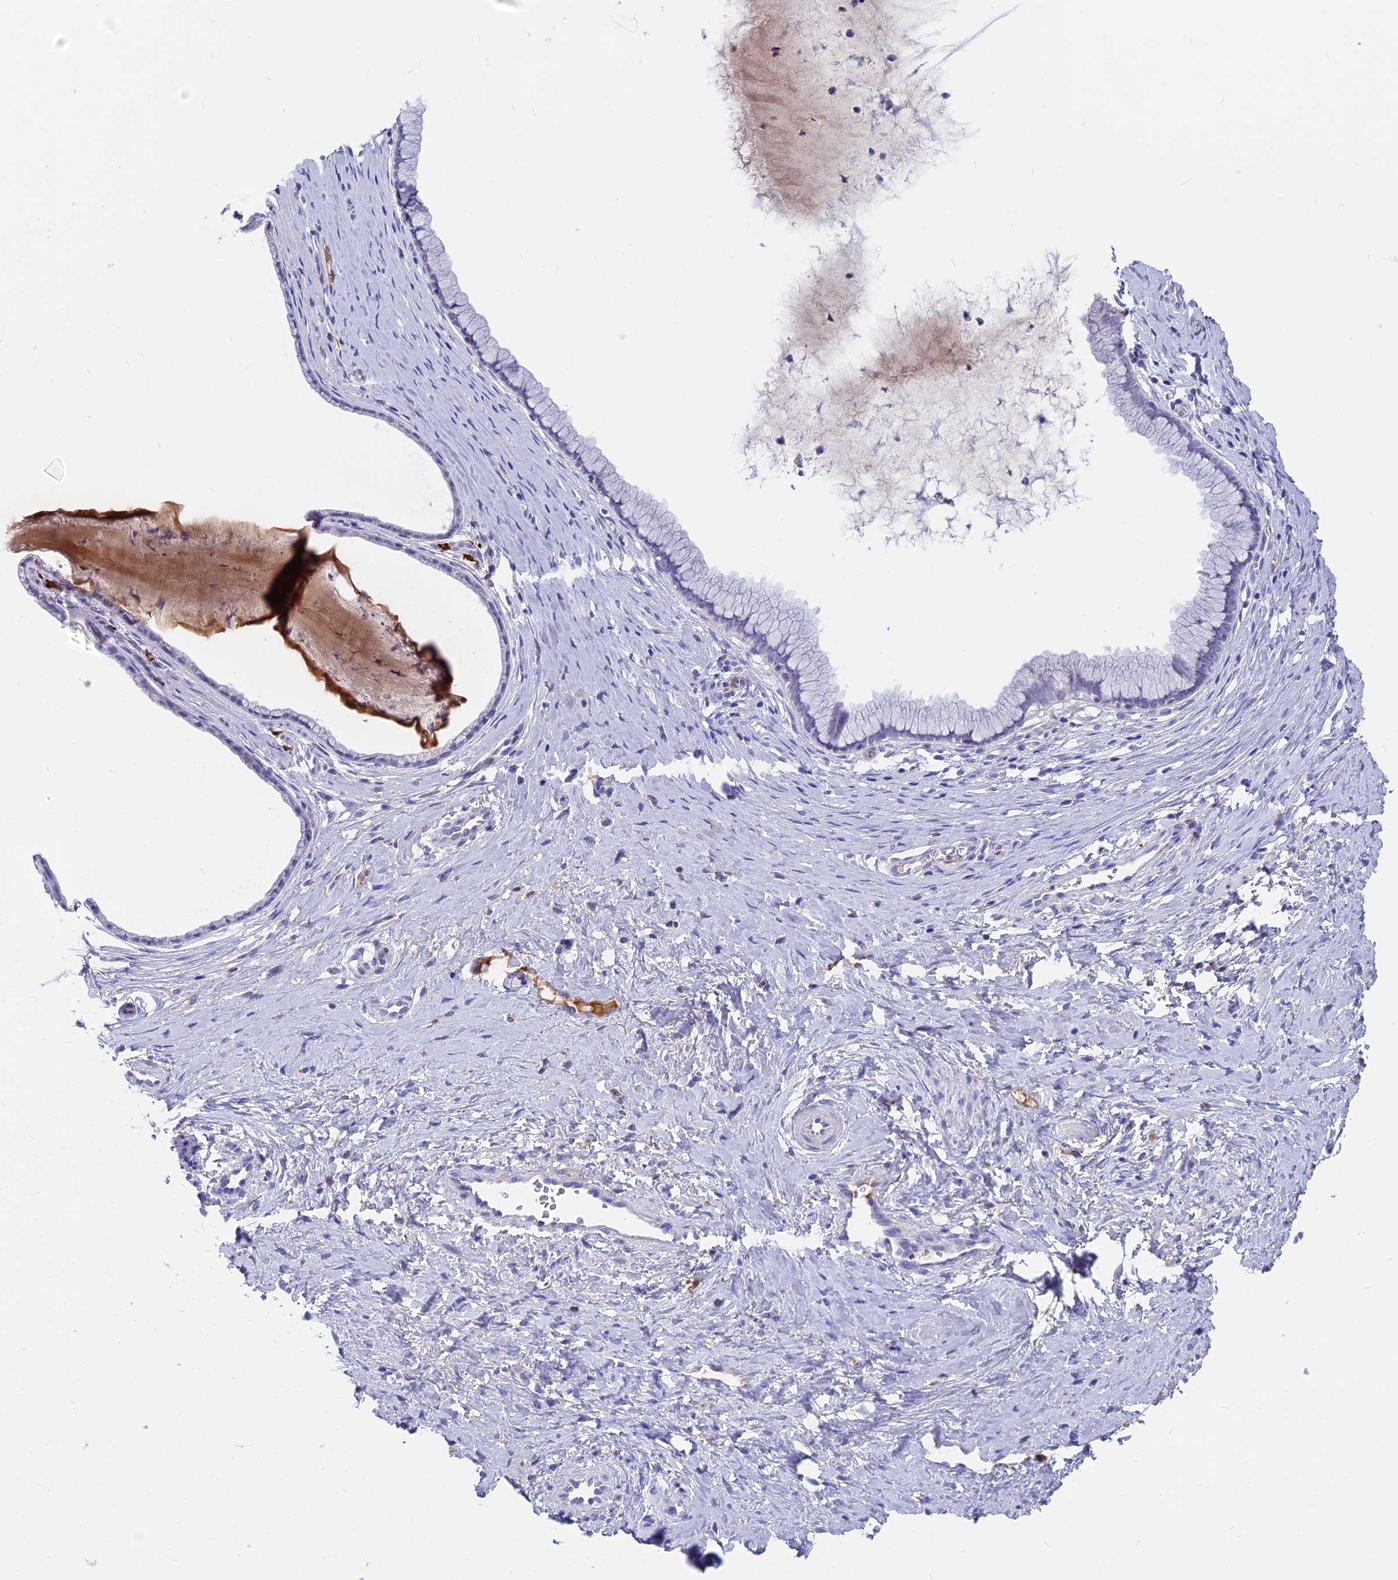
{"staining": {"intensity": "negative", "quantity": "none", "location": "none"}, "tissue": "cervix", "cell_type": "Glandular cells", "image_type": "normal", "snomed": [{"axis": "morphology", "description": "Normal tissue, NOS"}, {"axis": "topography", "description": "Cervix"}], "caption": "DAB (3,3'-diaminobenzidine) immunohistochemical staining of unremarkable human cervix shows no significant staining in glandular cells. The staining was performed using DAB (3,3'-diaminobenzidine) to visualize the protein expression in brown, while the nuclei were stained in blue with hematoxylin (Magnification: 20x).", "gene": "SNAP91", "patient": {"sex": "female", "age": 36}}